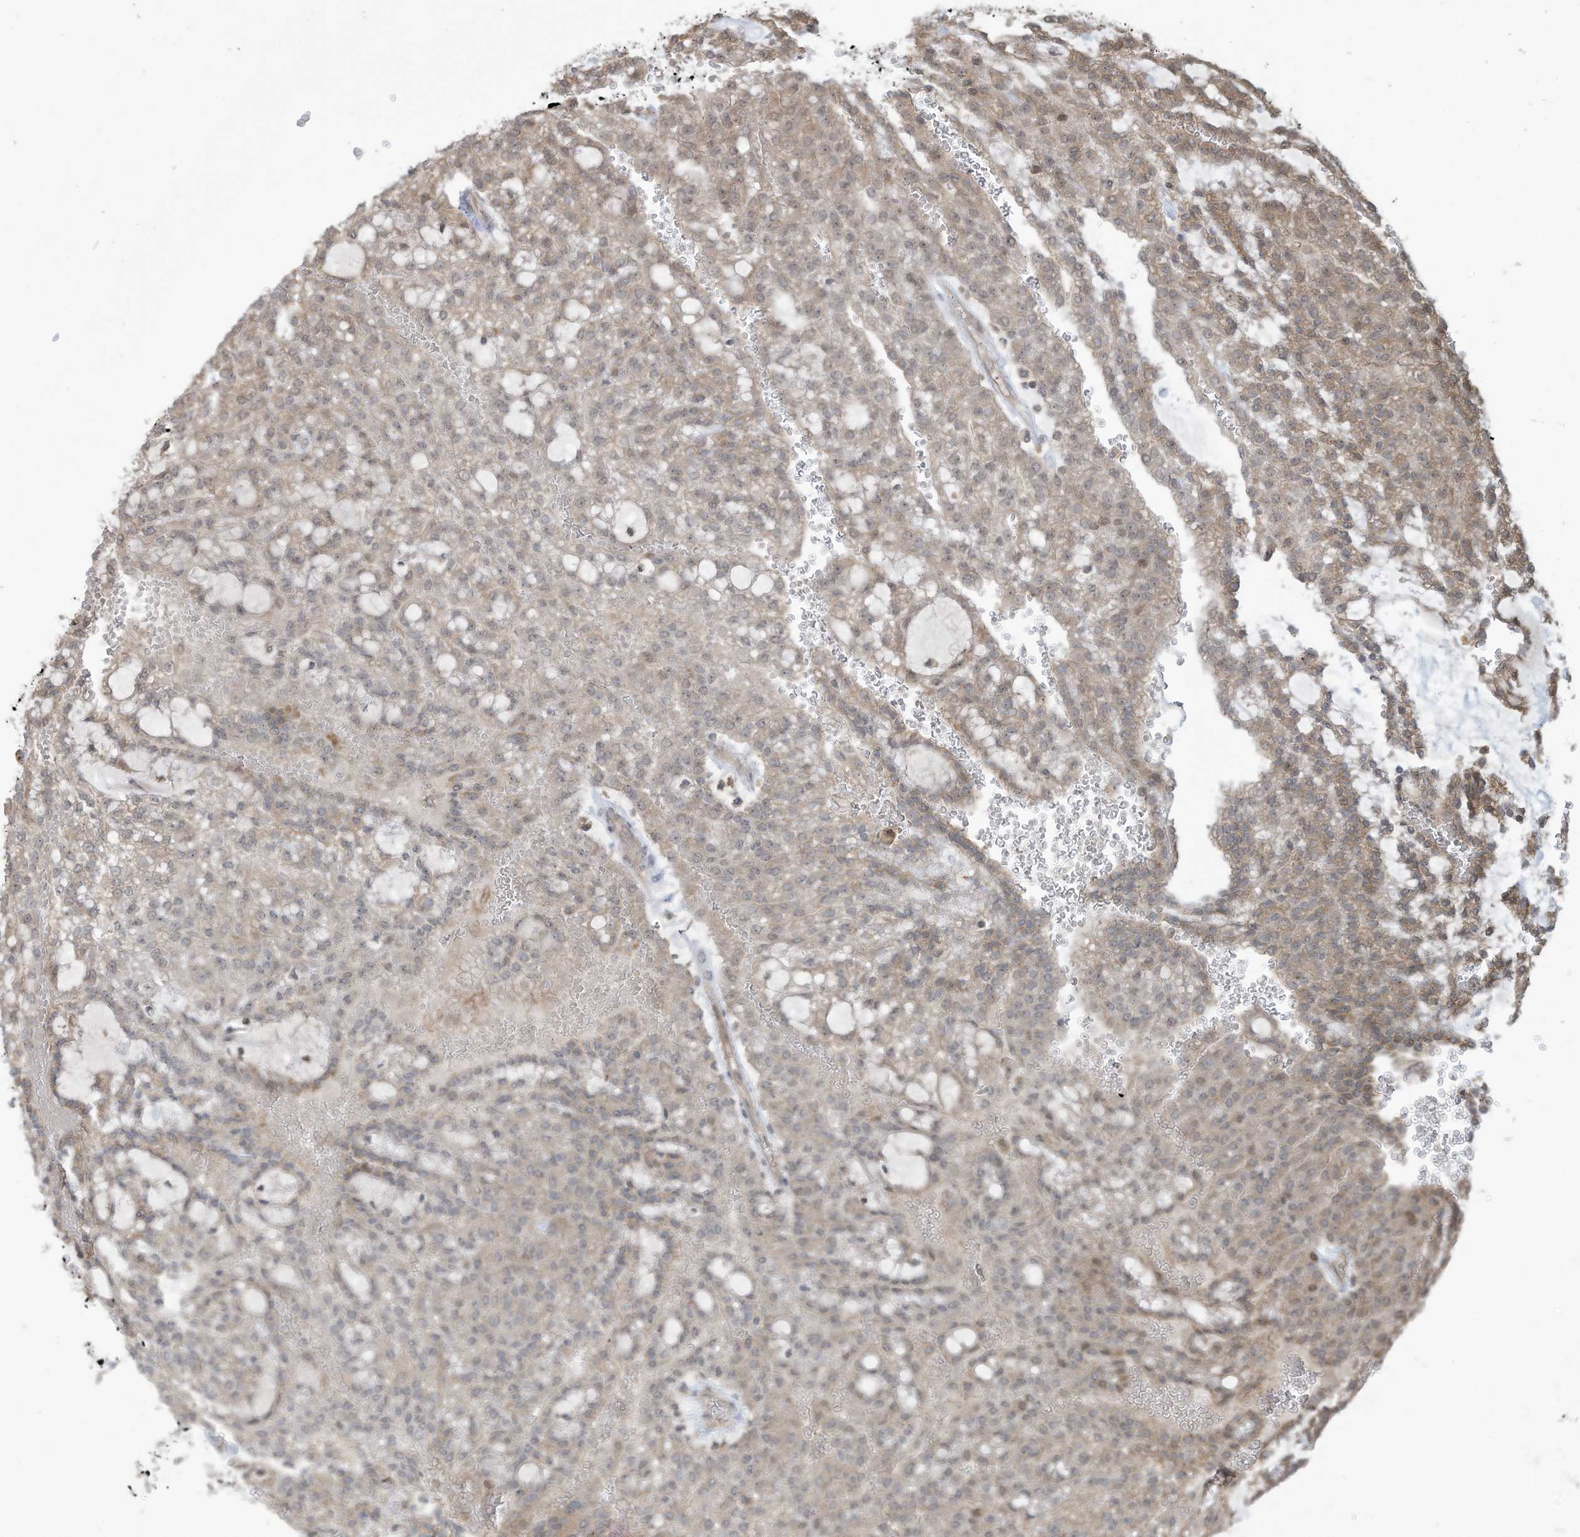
{"staining": {"intensity": "weak", "quantity": "<25%", "location": "cytoplasmic/membranous"}, "tissue": "renal cancer", "cell_type": "Tumor cells", "image_type": "cancer", "snomed": [{"axis": "morphology", "description": "Adenocarcinoma, NOS"}, {"axis": "topography", "description": "Kidney"}], "caption": "IHC image of neoplastic tissue: human adenocarcinoma (renal) stained with DAB reveals no significant protein staining in tumor cells.", "gene": "CARF", "patient": {"sex": "male", "age": 63}}